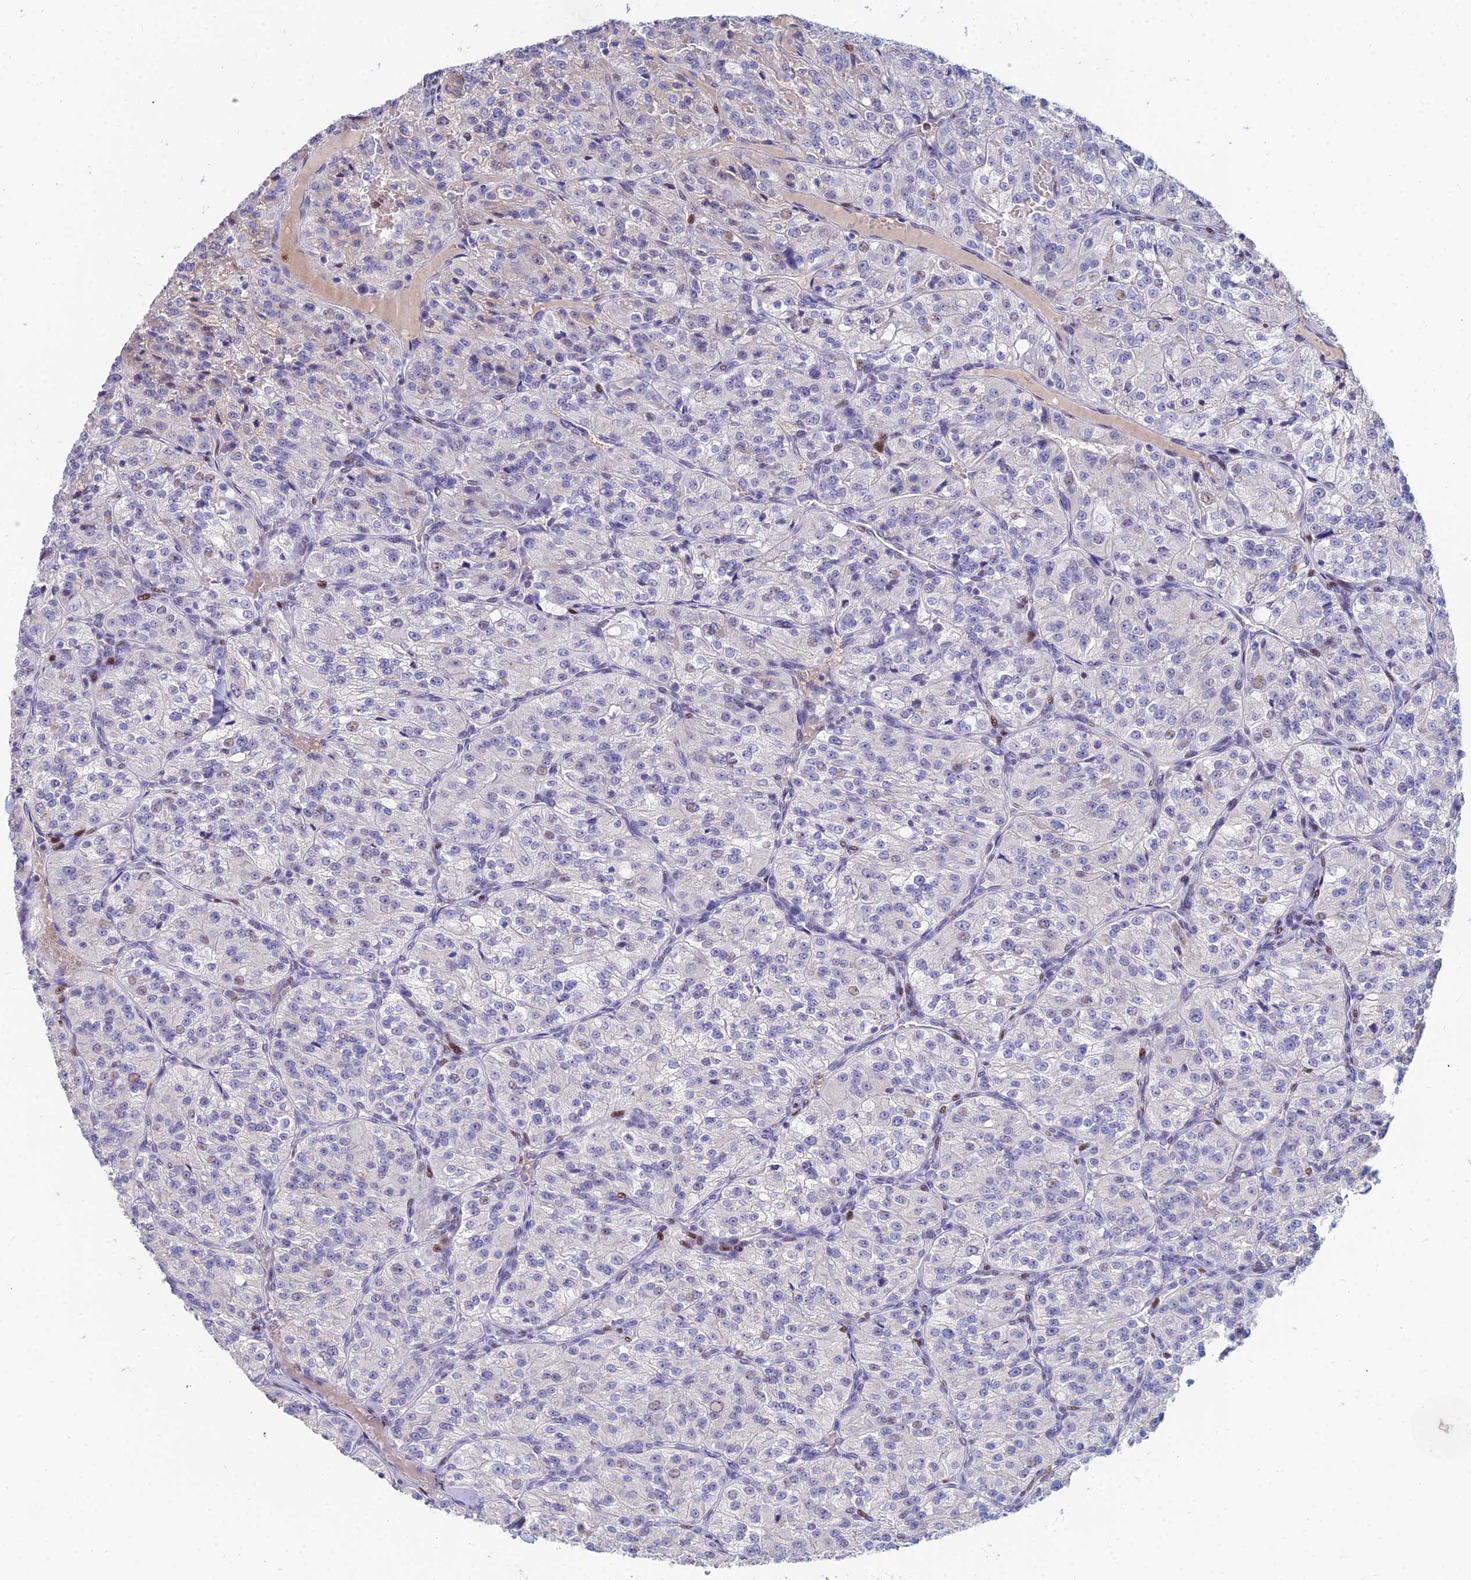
{"staining": {"intensity": "negative", "quantity": "none", "location": "none"}, "tissue": "renal cancer", "cell_type": "Tumor cells", "image_type": "cancer", "snomed": [{"axis": "morphology", "description": "Adenocarcinoma, NOS"}, {"axis": "topography", "description": "Kidney"}], "caption": "IHC image of neoplastic tissue: human adenocarcinoma (renal) stained with DAB exhibits no significant protein expression in tumor cells. (DAB (3,3'-diaminobenzidine) immunohistochemistry (IHC) visualized using brightfield microscopy, high magnification).", "gene": "GOLGA6D", "patient": {"sex": "female", "age": 63}}